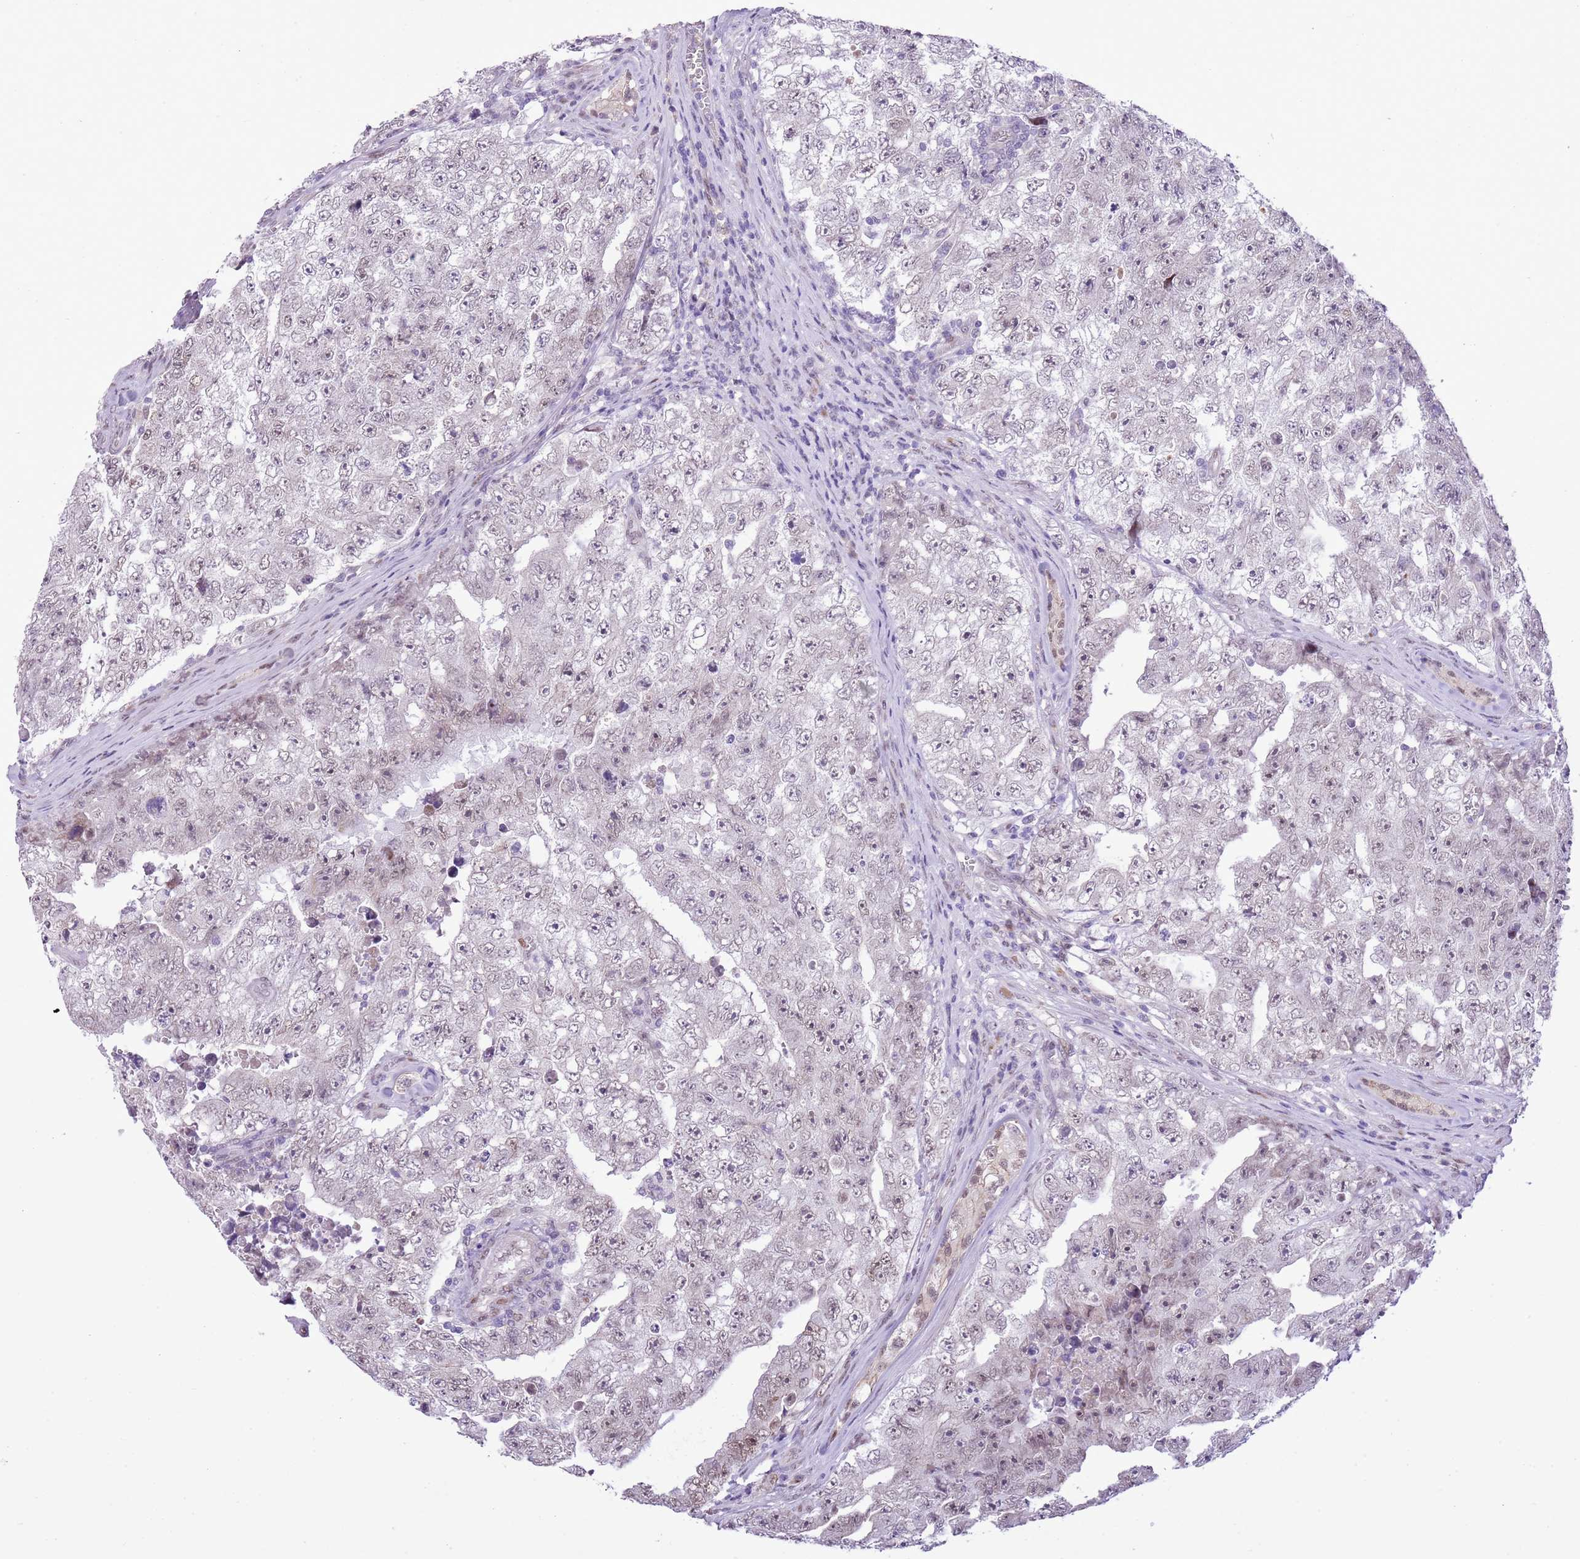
{"staining": {"intensity": "weak", "quantity": "<25%", "location": "nuclear"}, "tissue": "testis cancer", "cell_type": "Tumor cells", "image_type": "cancer", "snomed": [{"axis": "morphology", "description": "Carcinoma, Embryonal, NOS"}, {"axis": "topography", "description": "Testis"}], "caption": "There is no significant positivity in tumor cells of testis cancer (embryonal carcinoma).", "gene": "NACC2", "patient": {"sex": "male", "age": 17}}